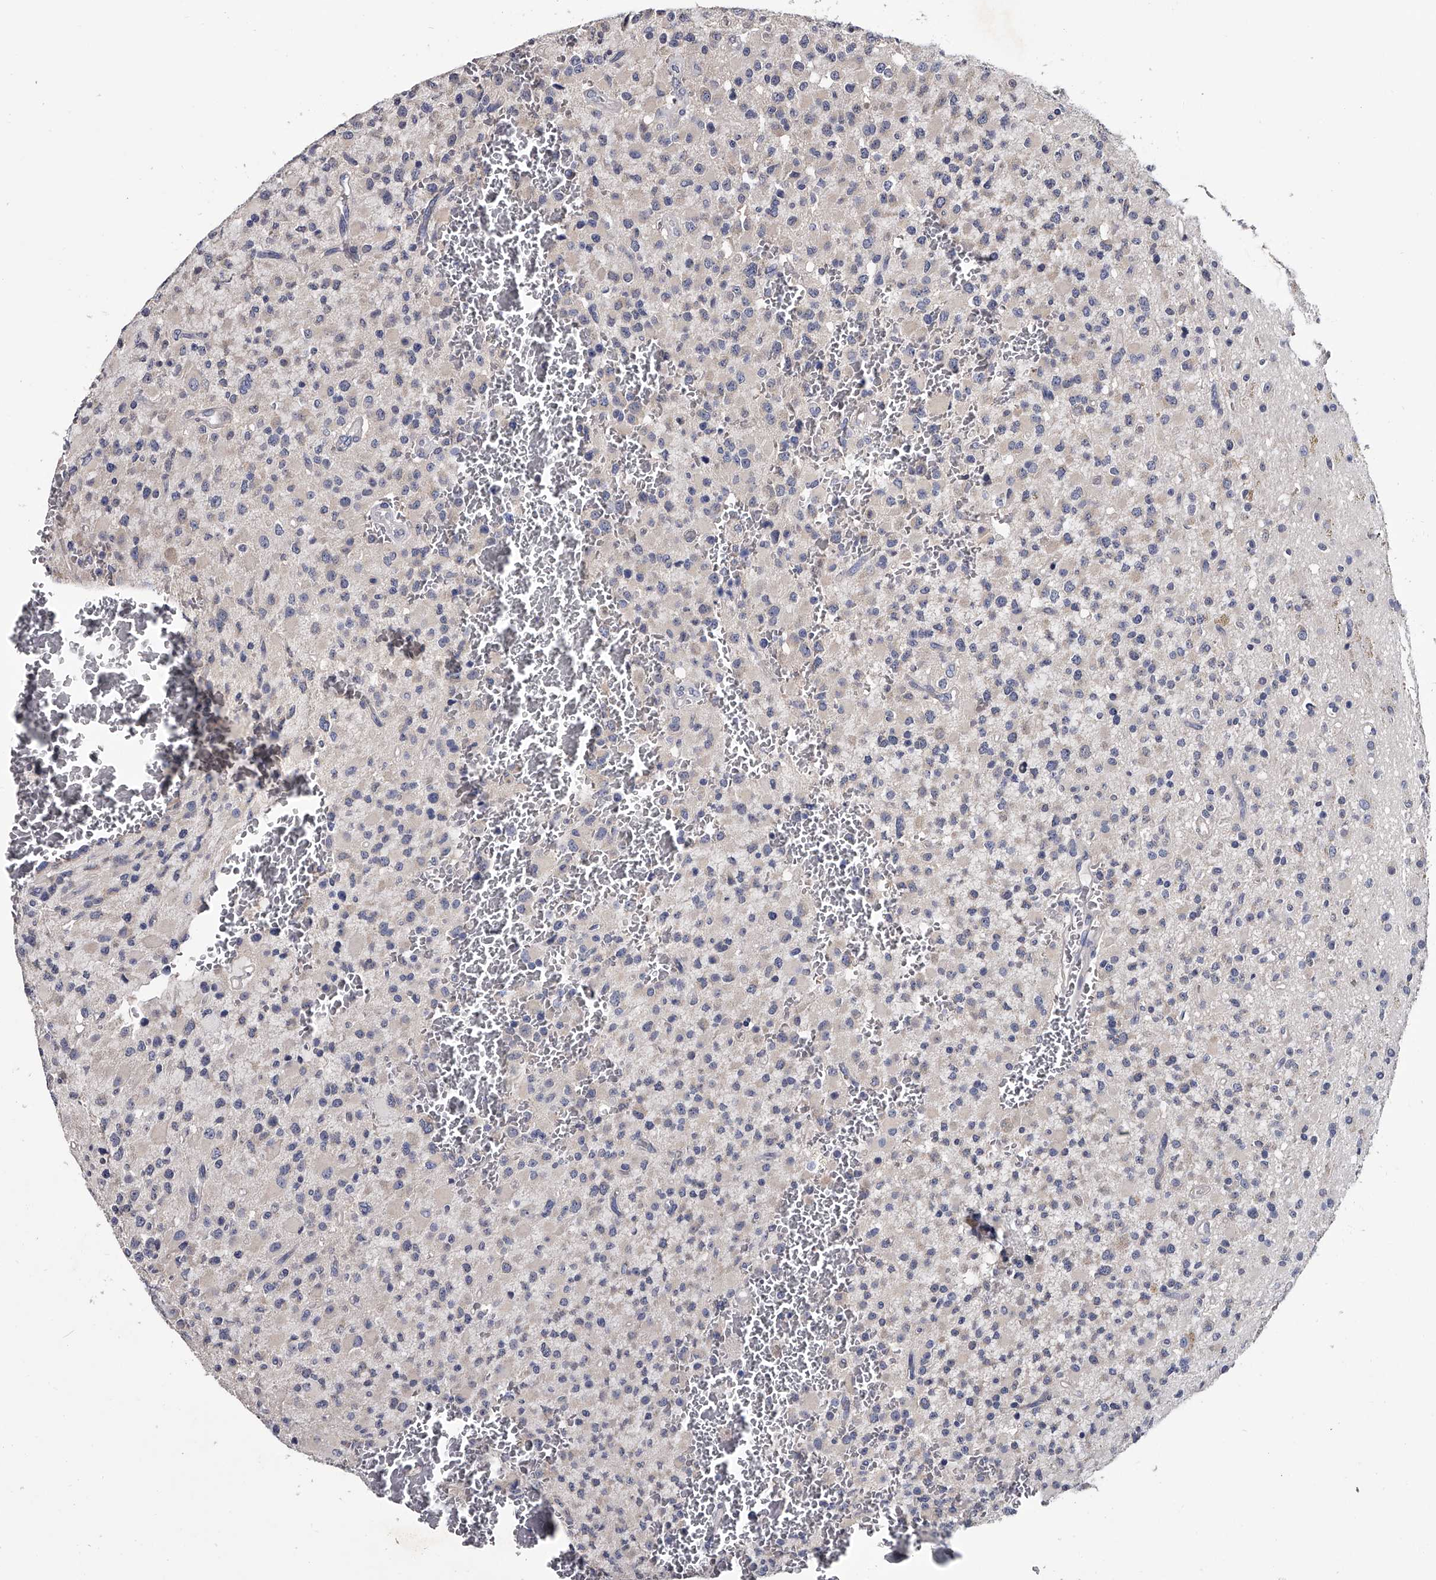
{"staining": {"intensity": "negative", "quantity": "none", "location": "none"}, "tissue": "glioma", "cell_type": "Tumor cells", "image_type": "cancer", "snomed": [{"axis": "morphology", "description": "Glioma, malignant, High grade"}, {"axis": "topography", "description": "Brain"}], "caption": "DAB immunohistochemical staining of human glioma reveals no significant positivity in tumor cells.", "gene": "GAPVD1", "patient": {"sex": "male", "age": 34}}